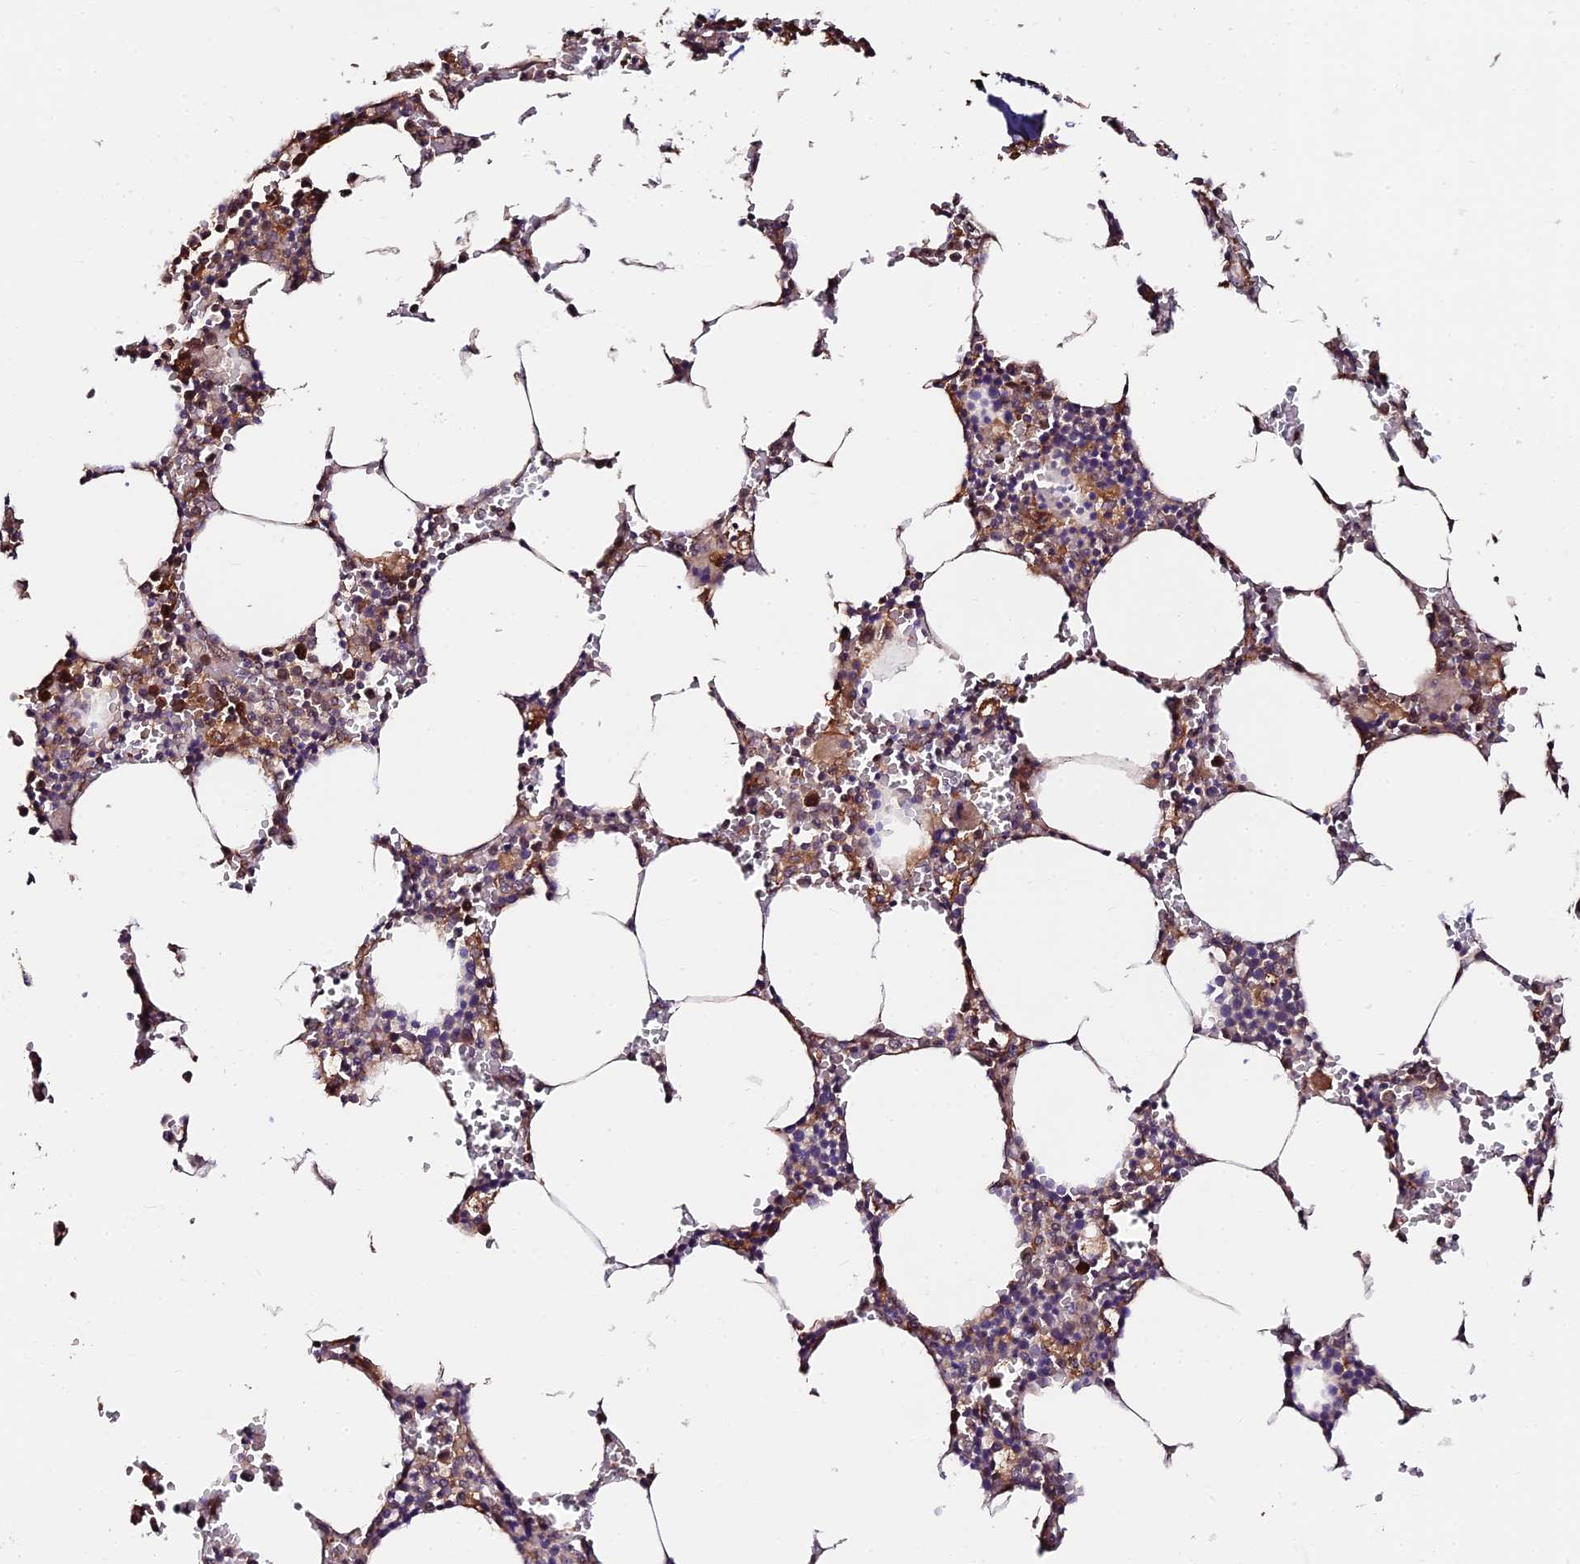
{"staining": {"intensity": "moderate", "quantity": "<25%", "location": "cytoplasmic/membranous"}, "tissue": "bone marrow", "cell_type": "Hematopoietic cells", "image_type": "normal", "snomed": [{"axis": "morphology", "description": "Normal tissue, NOS"}, {"axis": "topography", "description": "Bone marrow"}], "caption": "There is low levels of moderate cytoplasmic/membranous staining in hematopoietic cells of benign bone marrow, as demonstrated by immunohistochemical staining (brown color).", "gene": "C3orf20", "patient": {"sex": "male", "age": 70}}